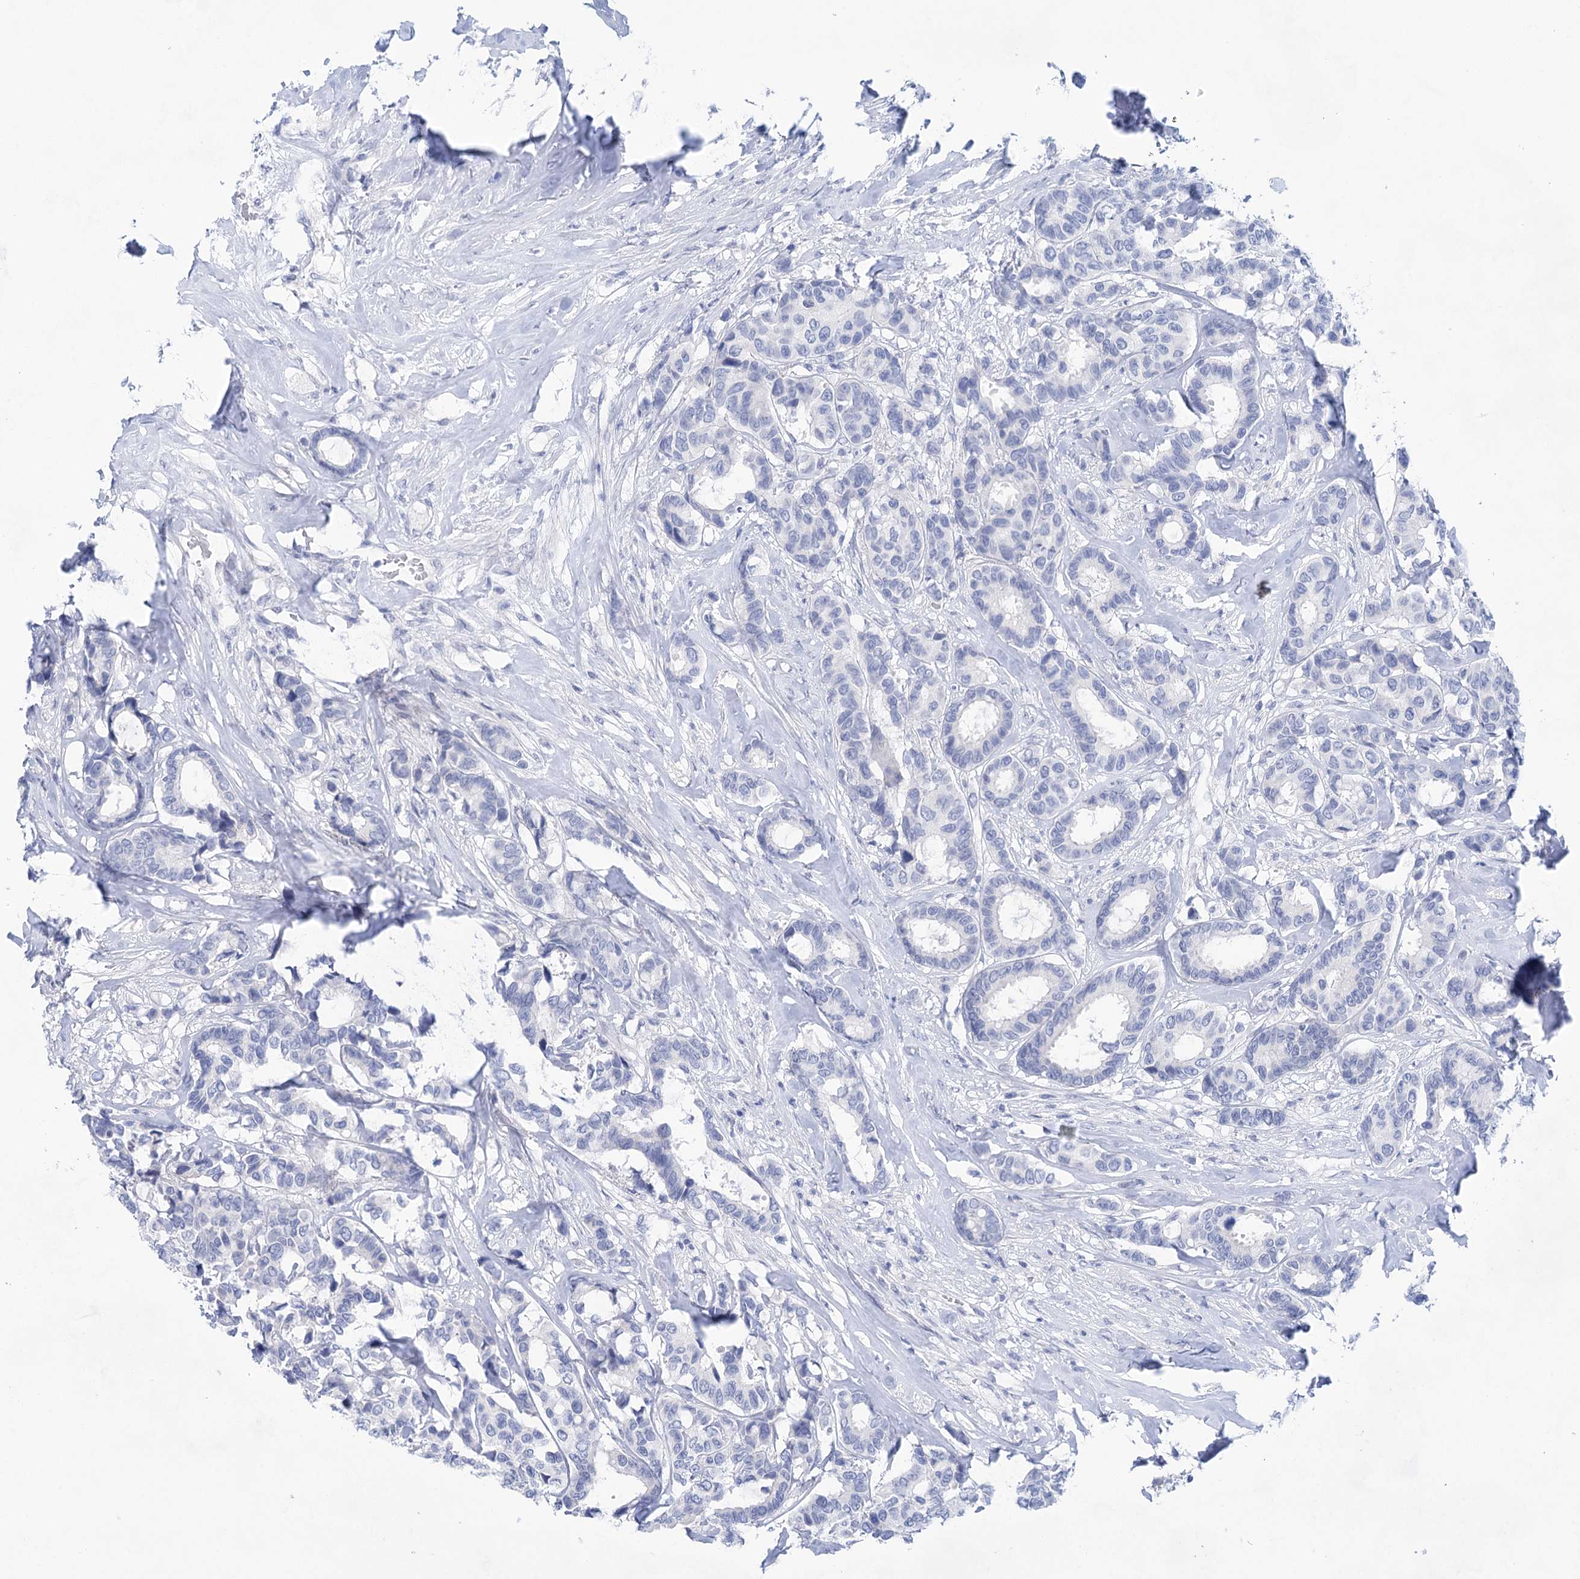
{"staining": {"intensity": "negative", "quantity": "none", "location": "none"}, "tissue": "breast cancer", "cell_type": "Tumor cells", "image_type": "cancer", "snomed": [{"axis": "morphology", "description": "Duct carcinoma"}, {"axis": "topography", "description": "Breast"}], "caption": "Protein analysis of breast cancer reveals no significant positivity in tumor cells.", "gene": "LALBA", "patient": {"sex": "female", "age": 87}}